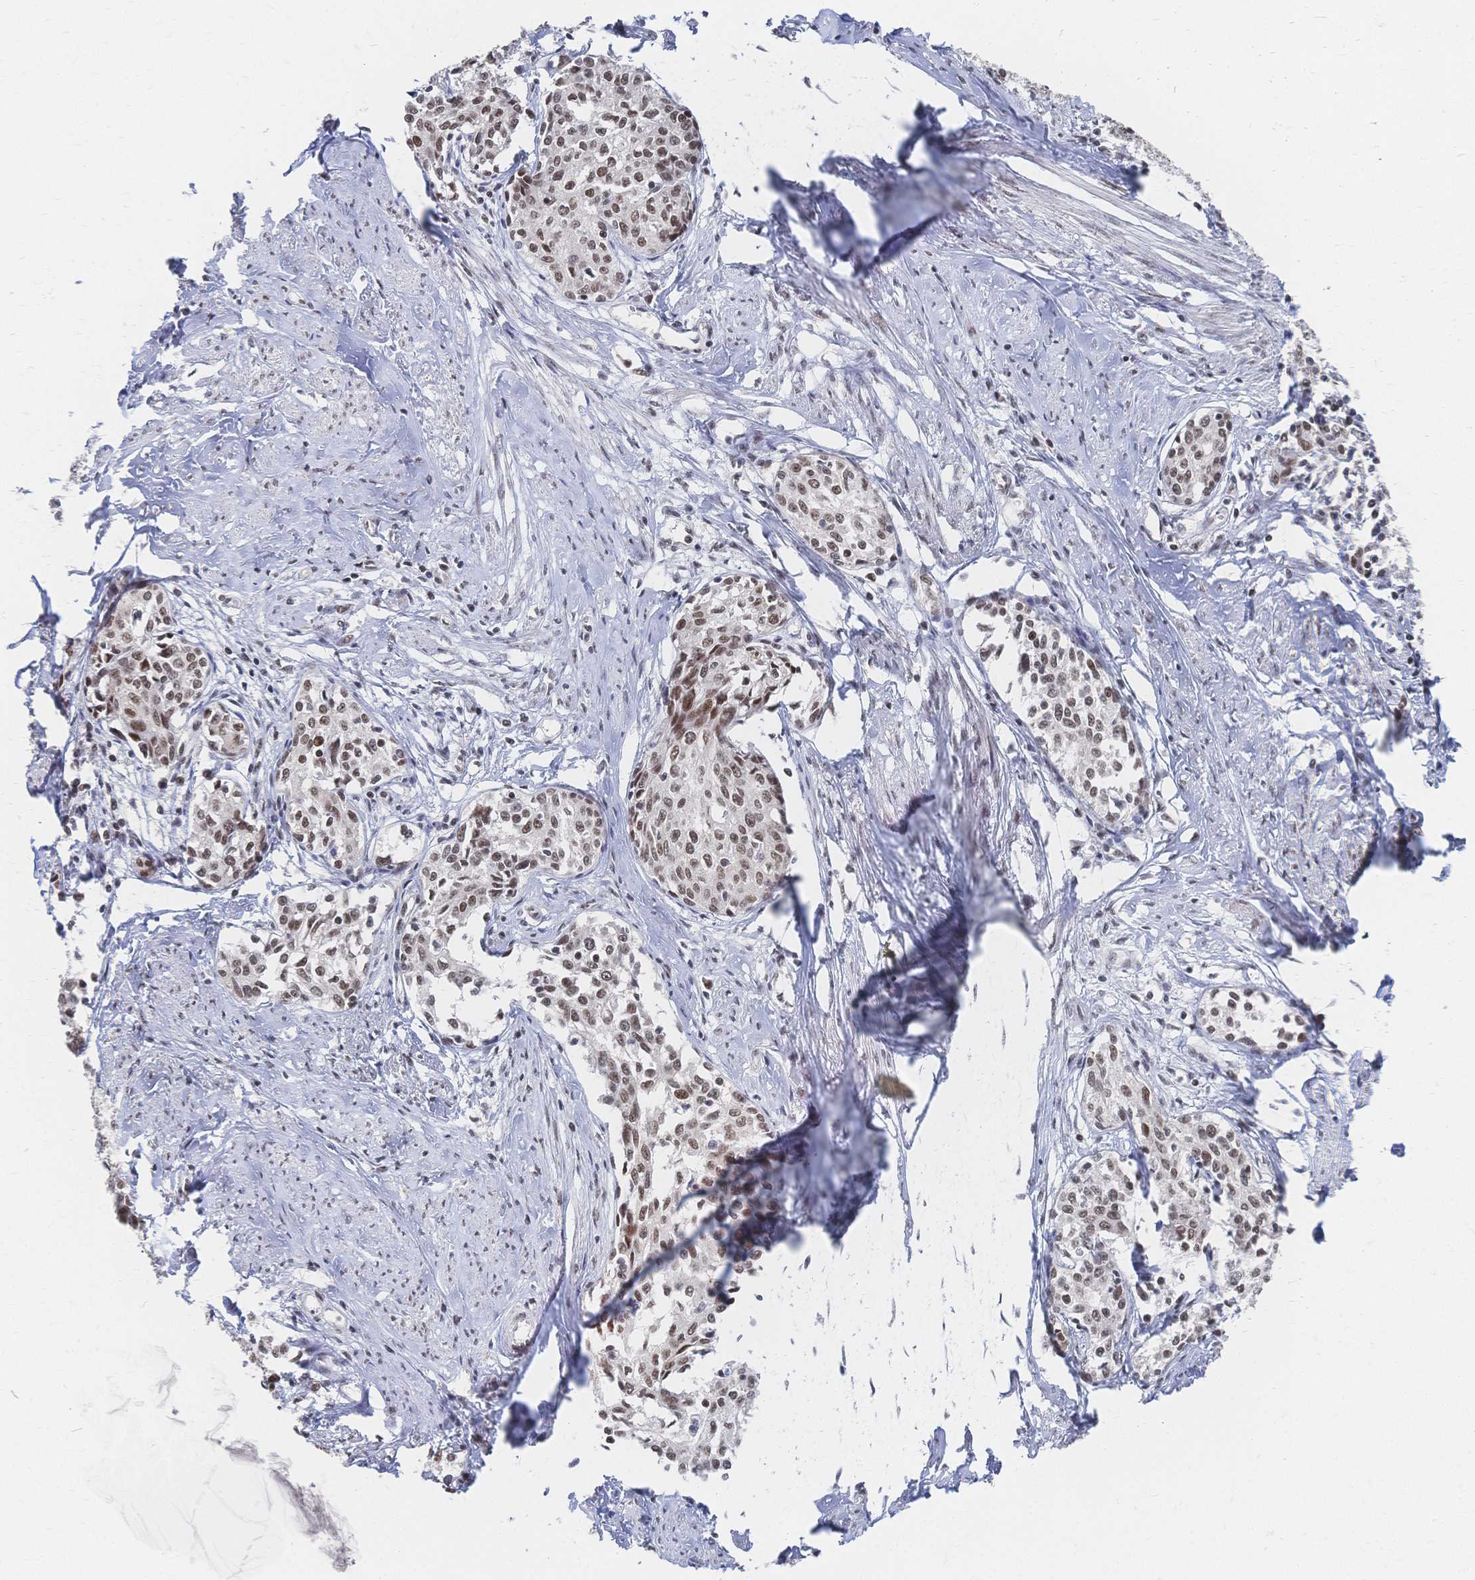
{"staining": {"intensity": "moderate", "quantity": ">75%", "location": "nuclear"}, "tissue": "cervical cancer", "cell_type": "Tumor cells", "image_type": "cancer", "snomed": [{"axis": "morphology", "description": "Squamous cell carcinoma, NOS"}, {"axis": "morphology", "description": "Adenocarcinoma, NOS"}, {"axis": "topography", "description": "Cervix"}], "caption": "Protein staining by immunohistochemistry (IHC) demonstrates moderate nuclear staining in approximately >75% of tumor cells in adenocarcinoma (cervical).", "gene": "NELFA", "patient": {"sex": "female", "age": 52}}